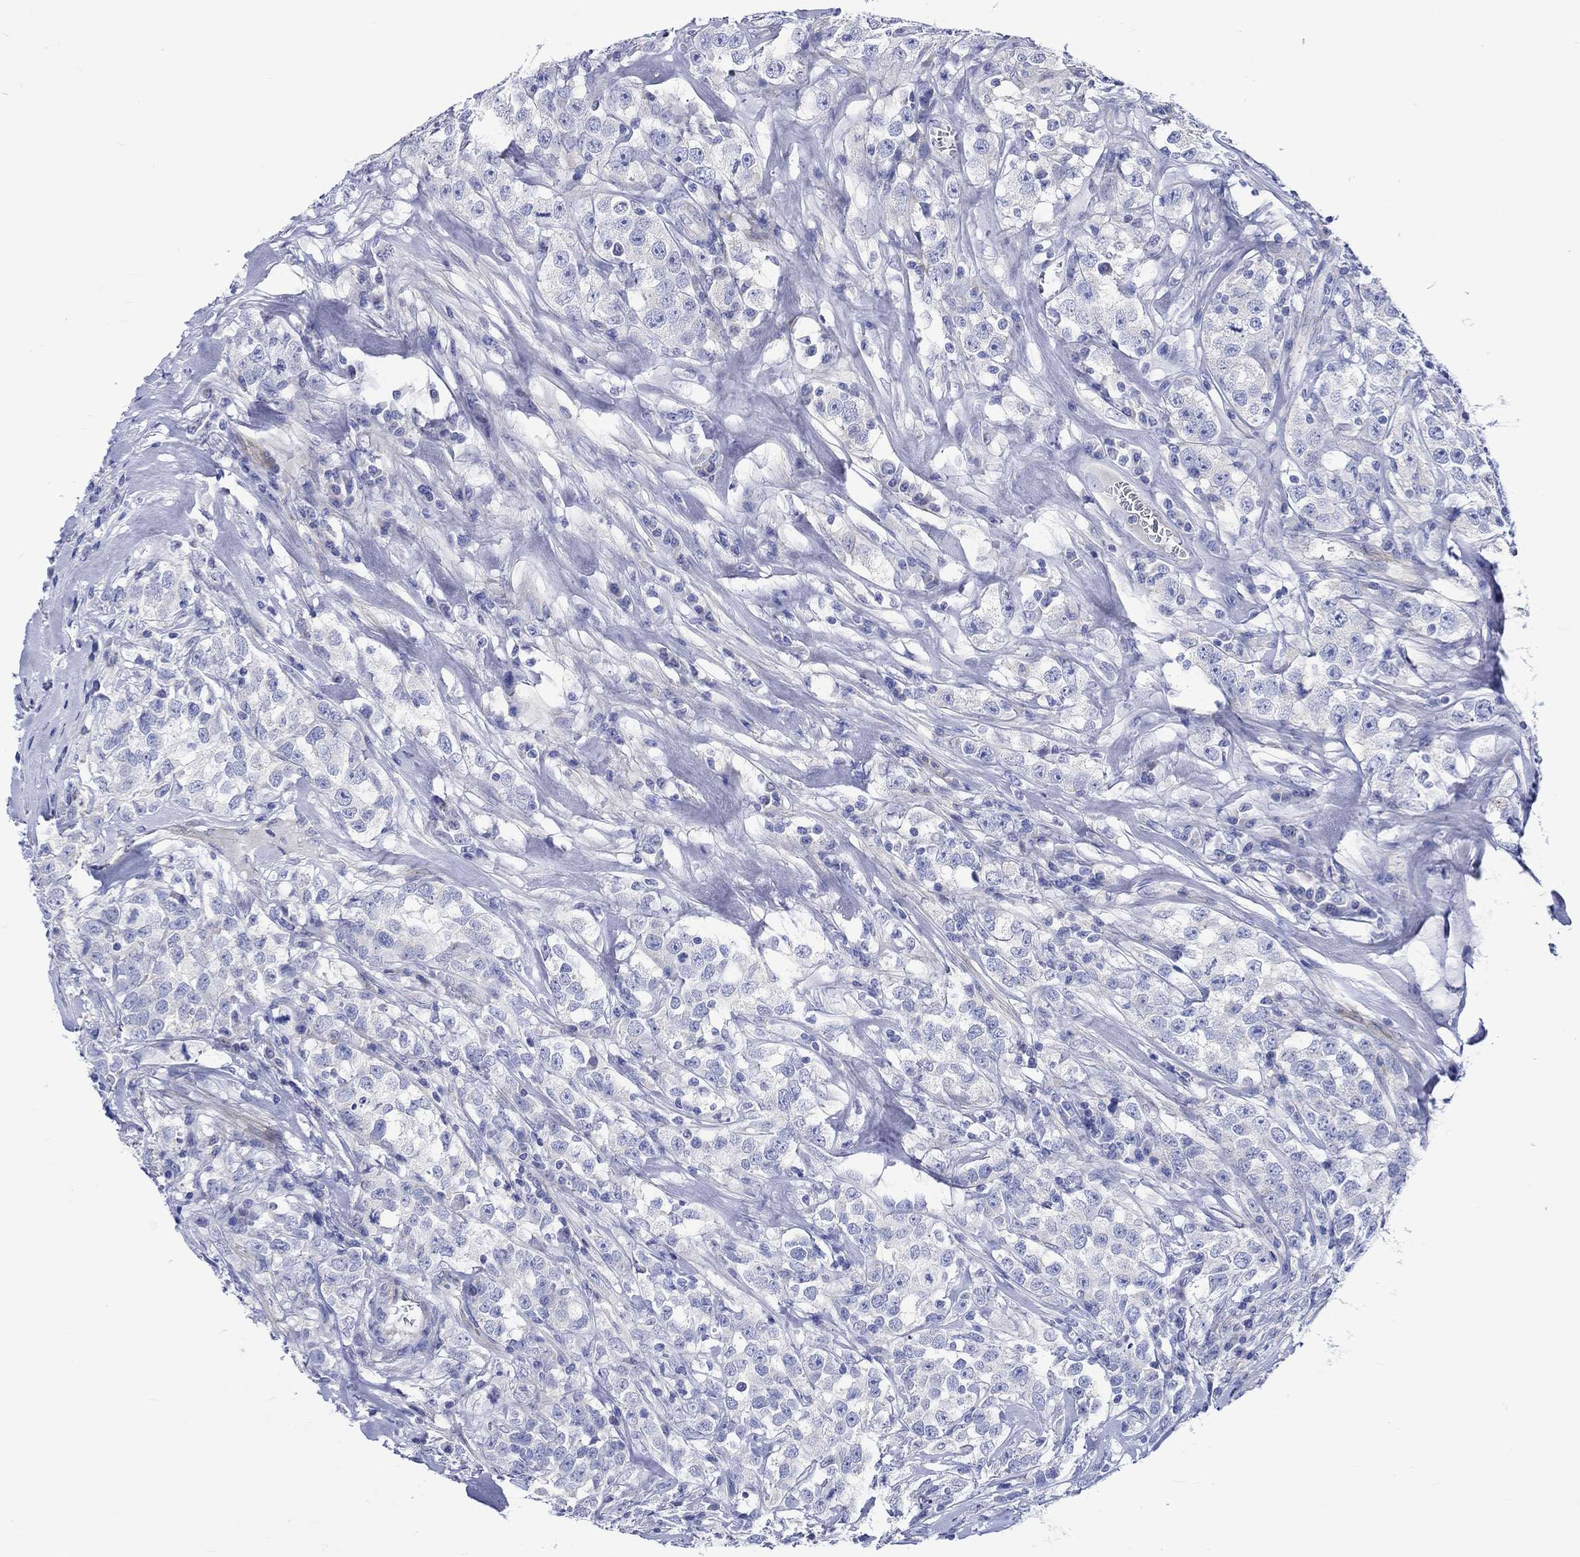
{"staining": {"intensity": "negative", "quantity": "none", "location": "none"}, "tissue": "testis cancer", "cell_type": "Tumor cells", "image_type": "cancer", "snomed": [{"axis": "morphology", "description": "Seminoma, NOS"}, {"axis": "topography", "description": "Testis"}], "caption": "Testis cancer (seminoma) was stained to show a protein in brown. There is no significant staining in tumor cells. (DAB immunohistochemistry, high magnification).", "gene": "NRIP3", "patient": {"sex": "male", "age": 59}}